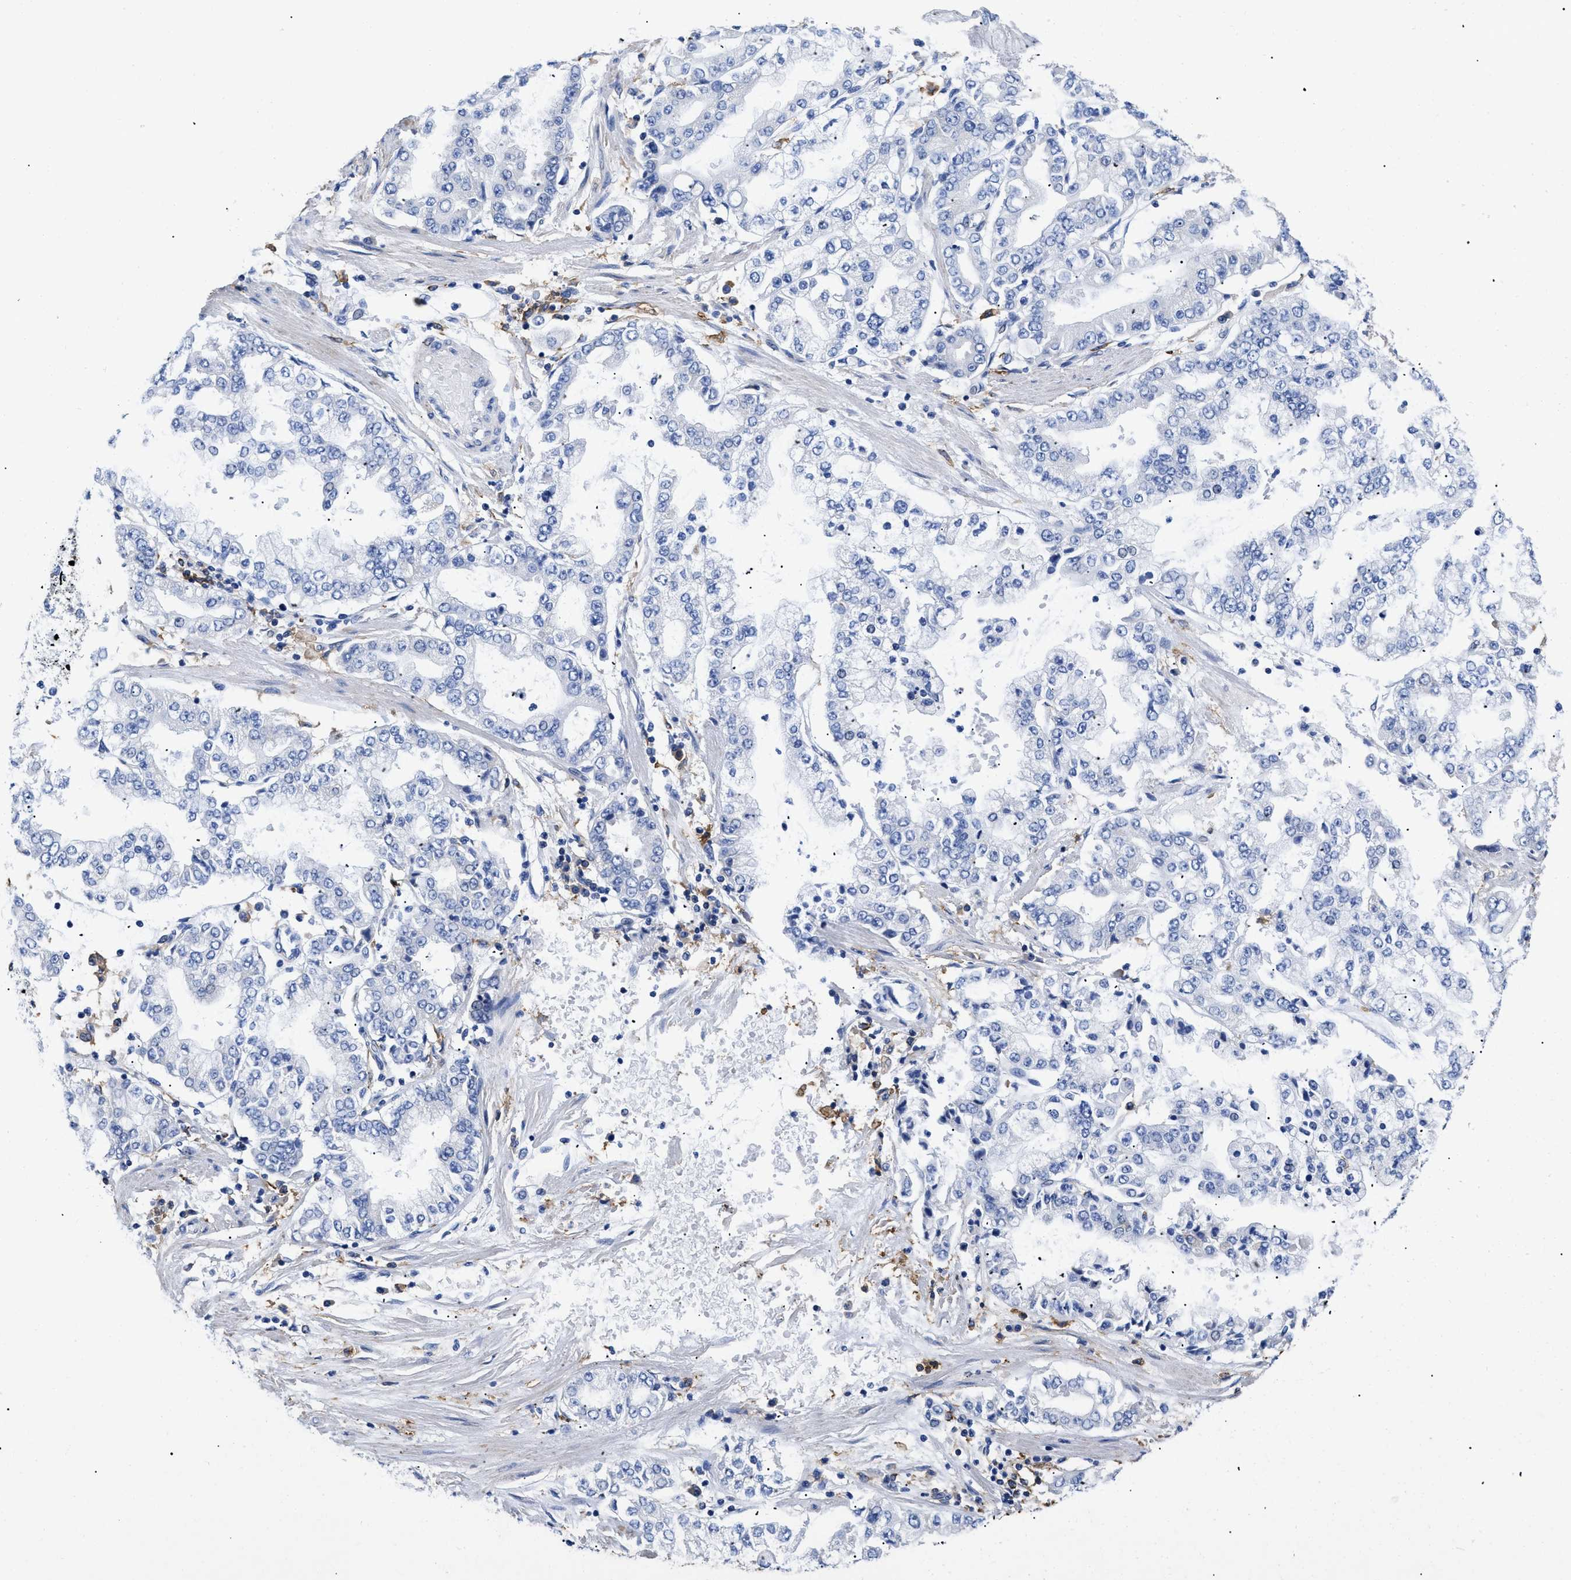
{"staining": {"intensity": "negative", "quantity": "none", "location": "none"}, "tissue": "stomach cancer", "cell_type": "Tumor cells", "image_type": "cancer", "snomed": [{"axis": "morphology", "description": "Adenocarcinoma, NOS"}, {"axis": "topography", "description": "Stomach"}], "caption": "High magnification brightfield microscopy of adenocarcinoma (stomach) stained with DAB (3,3'-diaminobenzidine) (brown) and counterstained with hematoxylin (blue): tumor cells show no significant expression.", "gene": "HLA-DPA1", "patient": {"sex": "male", "age": 76}}